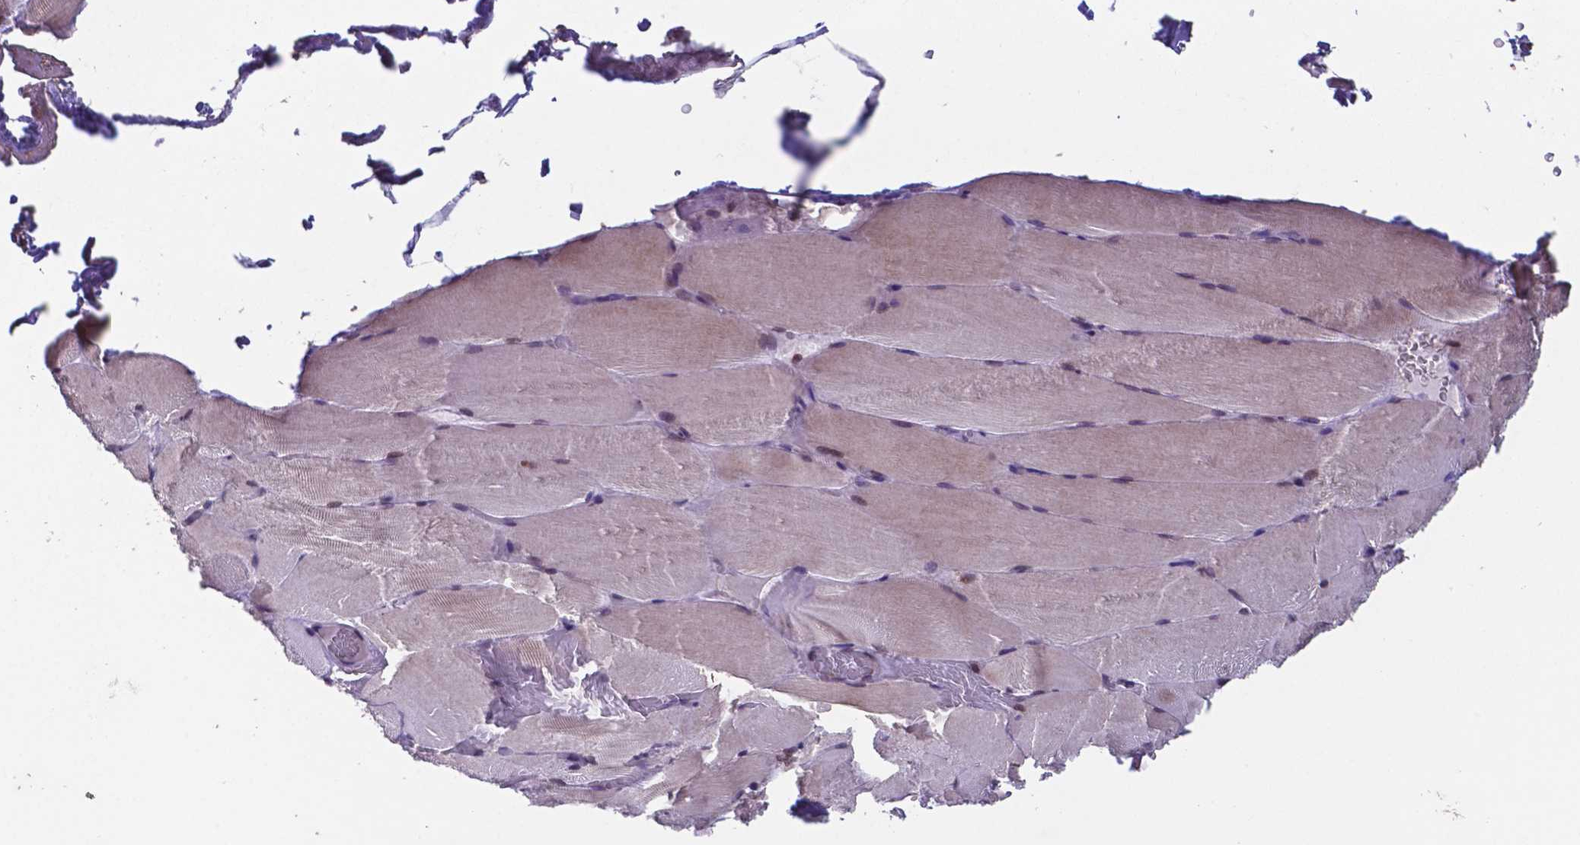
{"staining": {"intensity": "weak", "quantity": "<25%", "location": "nuclear"}, "tissue": "skeletal muscle", "cell_type": "Myocytes", "image_type": "normal", "snomed": [{"axis": "morphology", "description": "Normal tissue, NOS"}, {"axis": "topography", "description": "Skeletal muscle"}], "caption": "There is no significant staining in myocytes of skeletal muscle. (DAB immunohistochemistry (IHC) with hematoxylin counter stain).", "gene": "MLC1", "patient": {"sex": "female", "age": 37}}